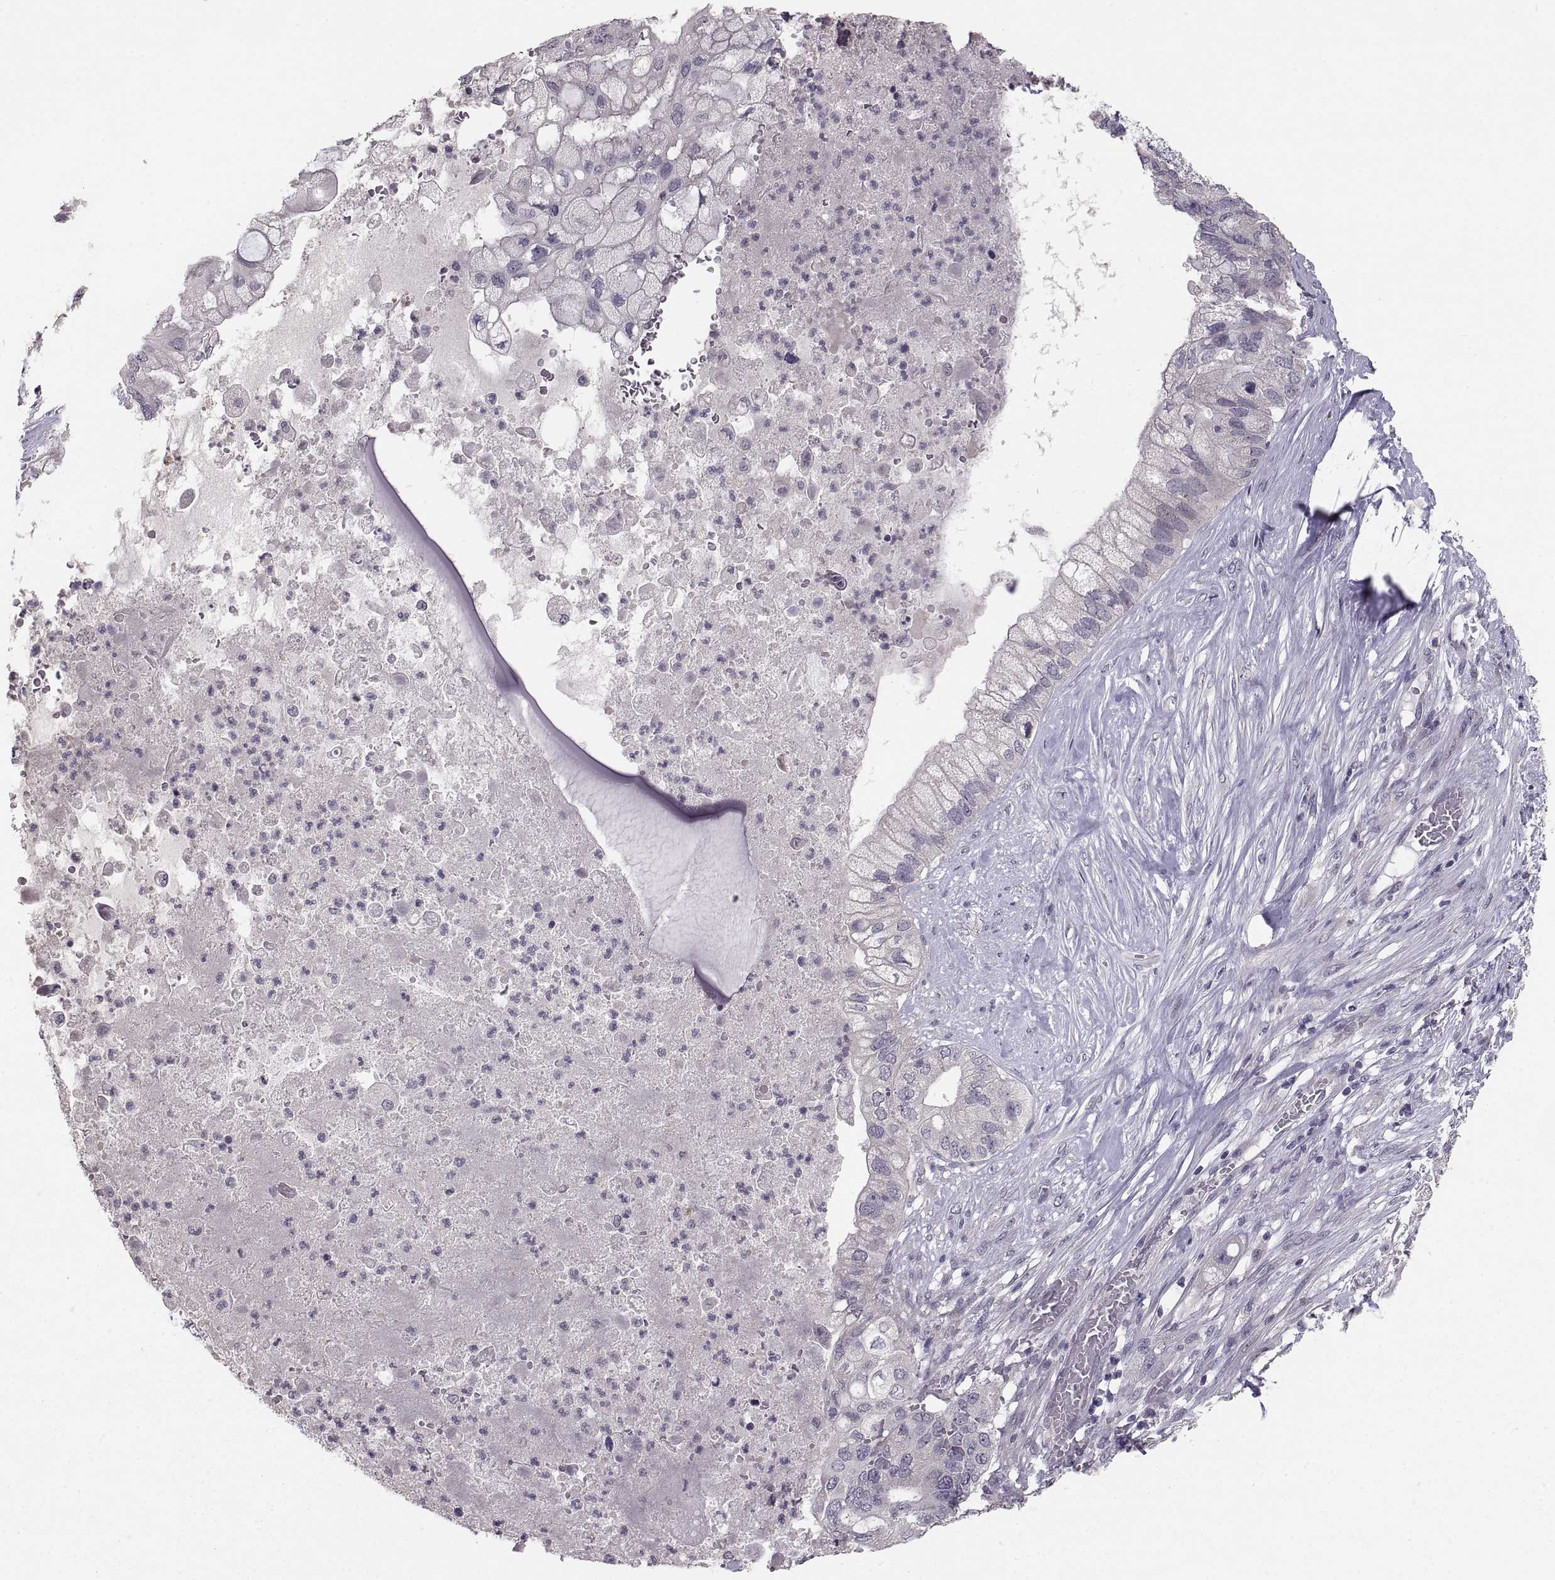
{"staining": {"intensity": "negative", "quantity": "none", "location": "none"}, "tissue": "pancreatic cancer", "cell_type": "Tumor cells", "image_type": "cancer", "snomed": [{"axis": "morphology", "description": "Adenocarcinoma, NOS"}, {"axis": "topography", "description": "Pancreas"}], "caption": "Micrograph shows no protein staining in tumor cells of adenocarcinoma (pancreatic) tissue.", "gene": "PAX2", "patient": {"sex": "female", "age": 72}}